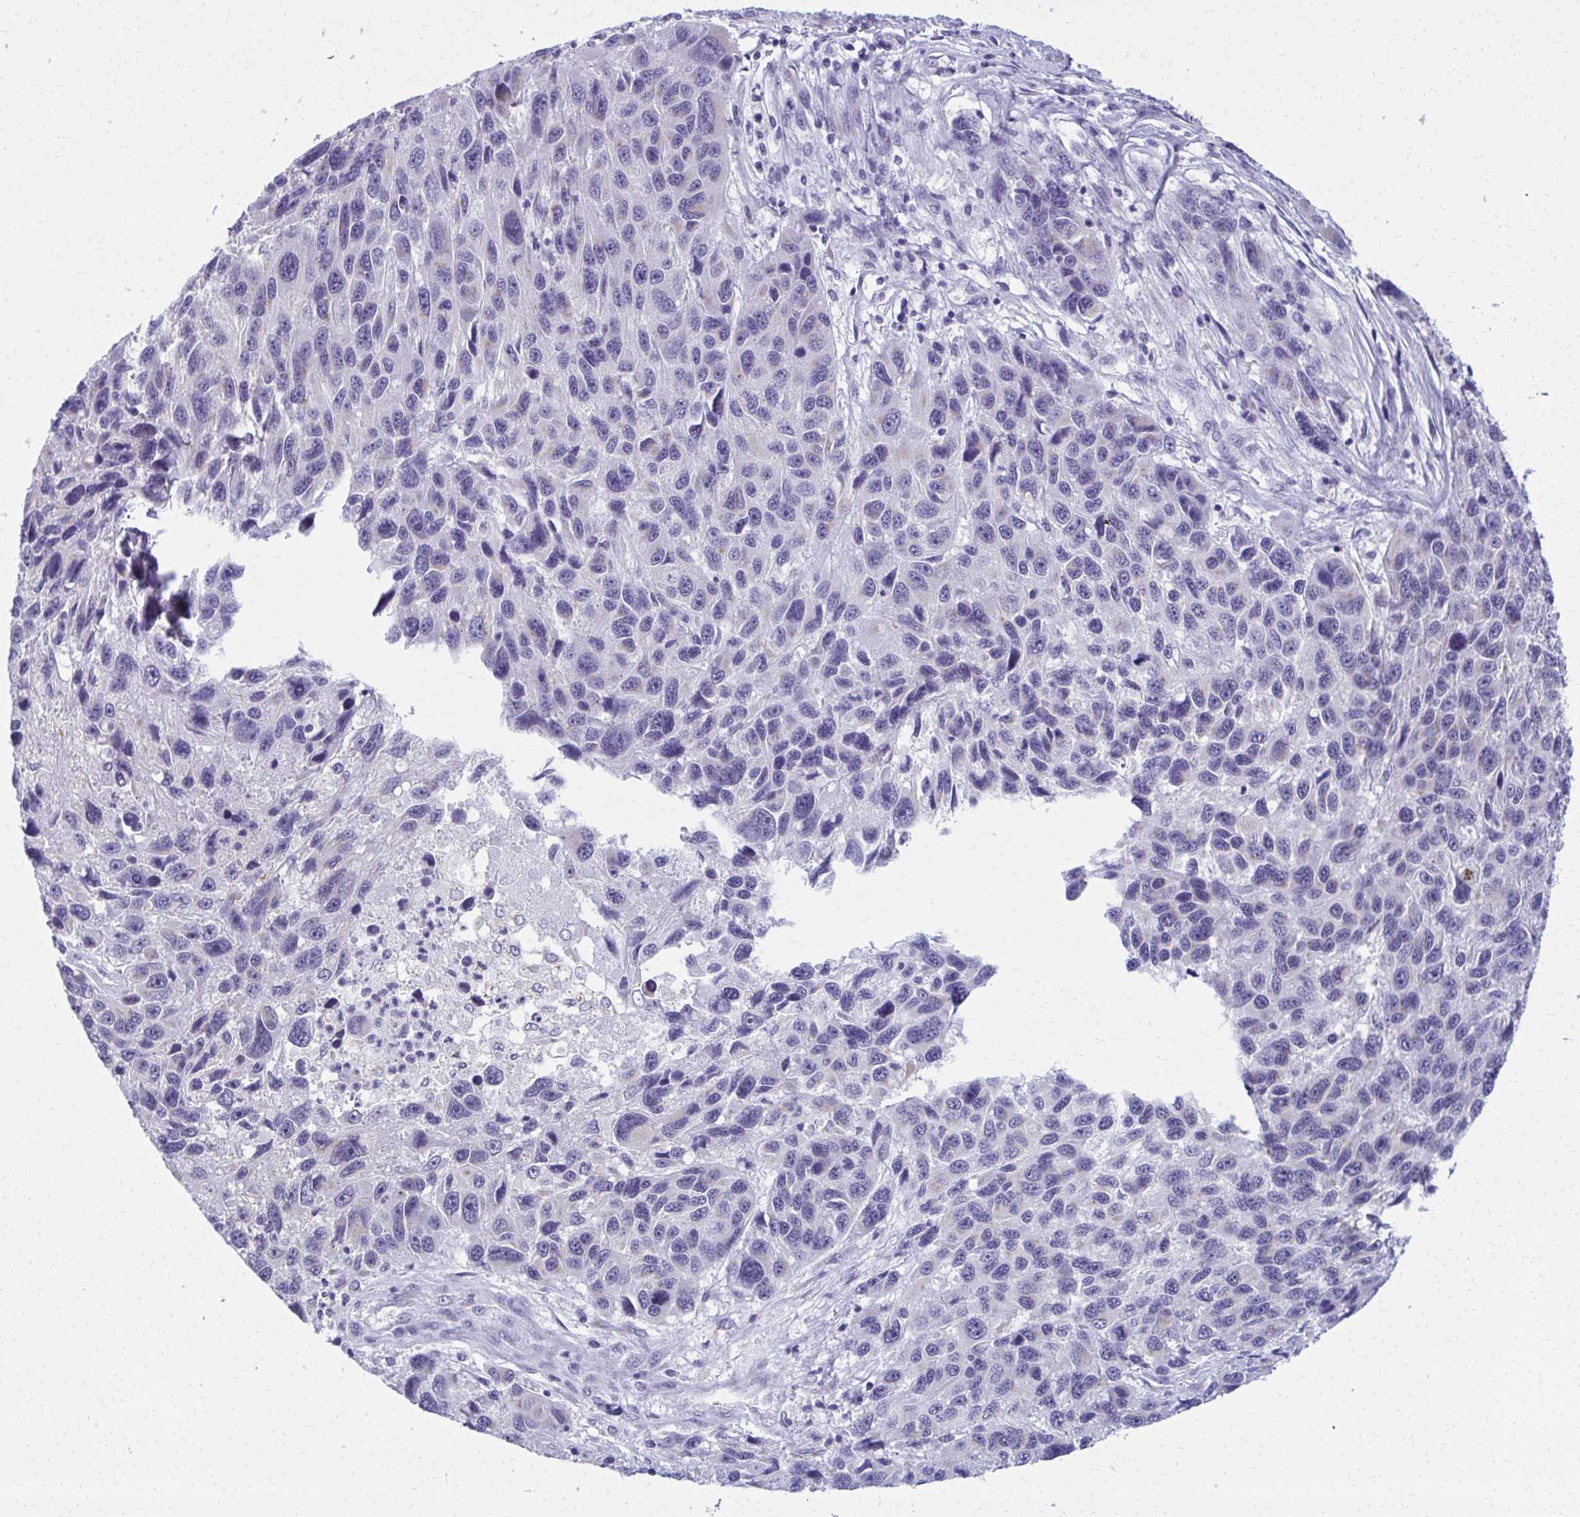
{"staining": {"intensity": "negative", "quantity": "none", "location": "none"}, "tissue": "melanoma", "cell_type": "Tumor cells", "image_type": "cancer", "snomed": [{"axis": "morphology", "description": "Malignant melanoma, NOS"}, {"axis": "topography", "description": "Skin"}], "caption": "This histopathology image is of malignant melanoma stained with immunohistochemistry (IHC) to label a protein in brown with the nuclei are counter-stained blue. There is no expression in tumor cells. The staining is performed using DAB brown chromogen with nuclei counter-stained in using hematoxylin.", "gene": "SCLY", "patient": {"sex": "male", "age": 53}}